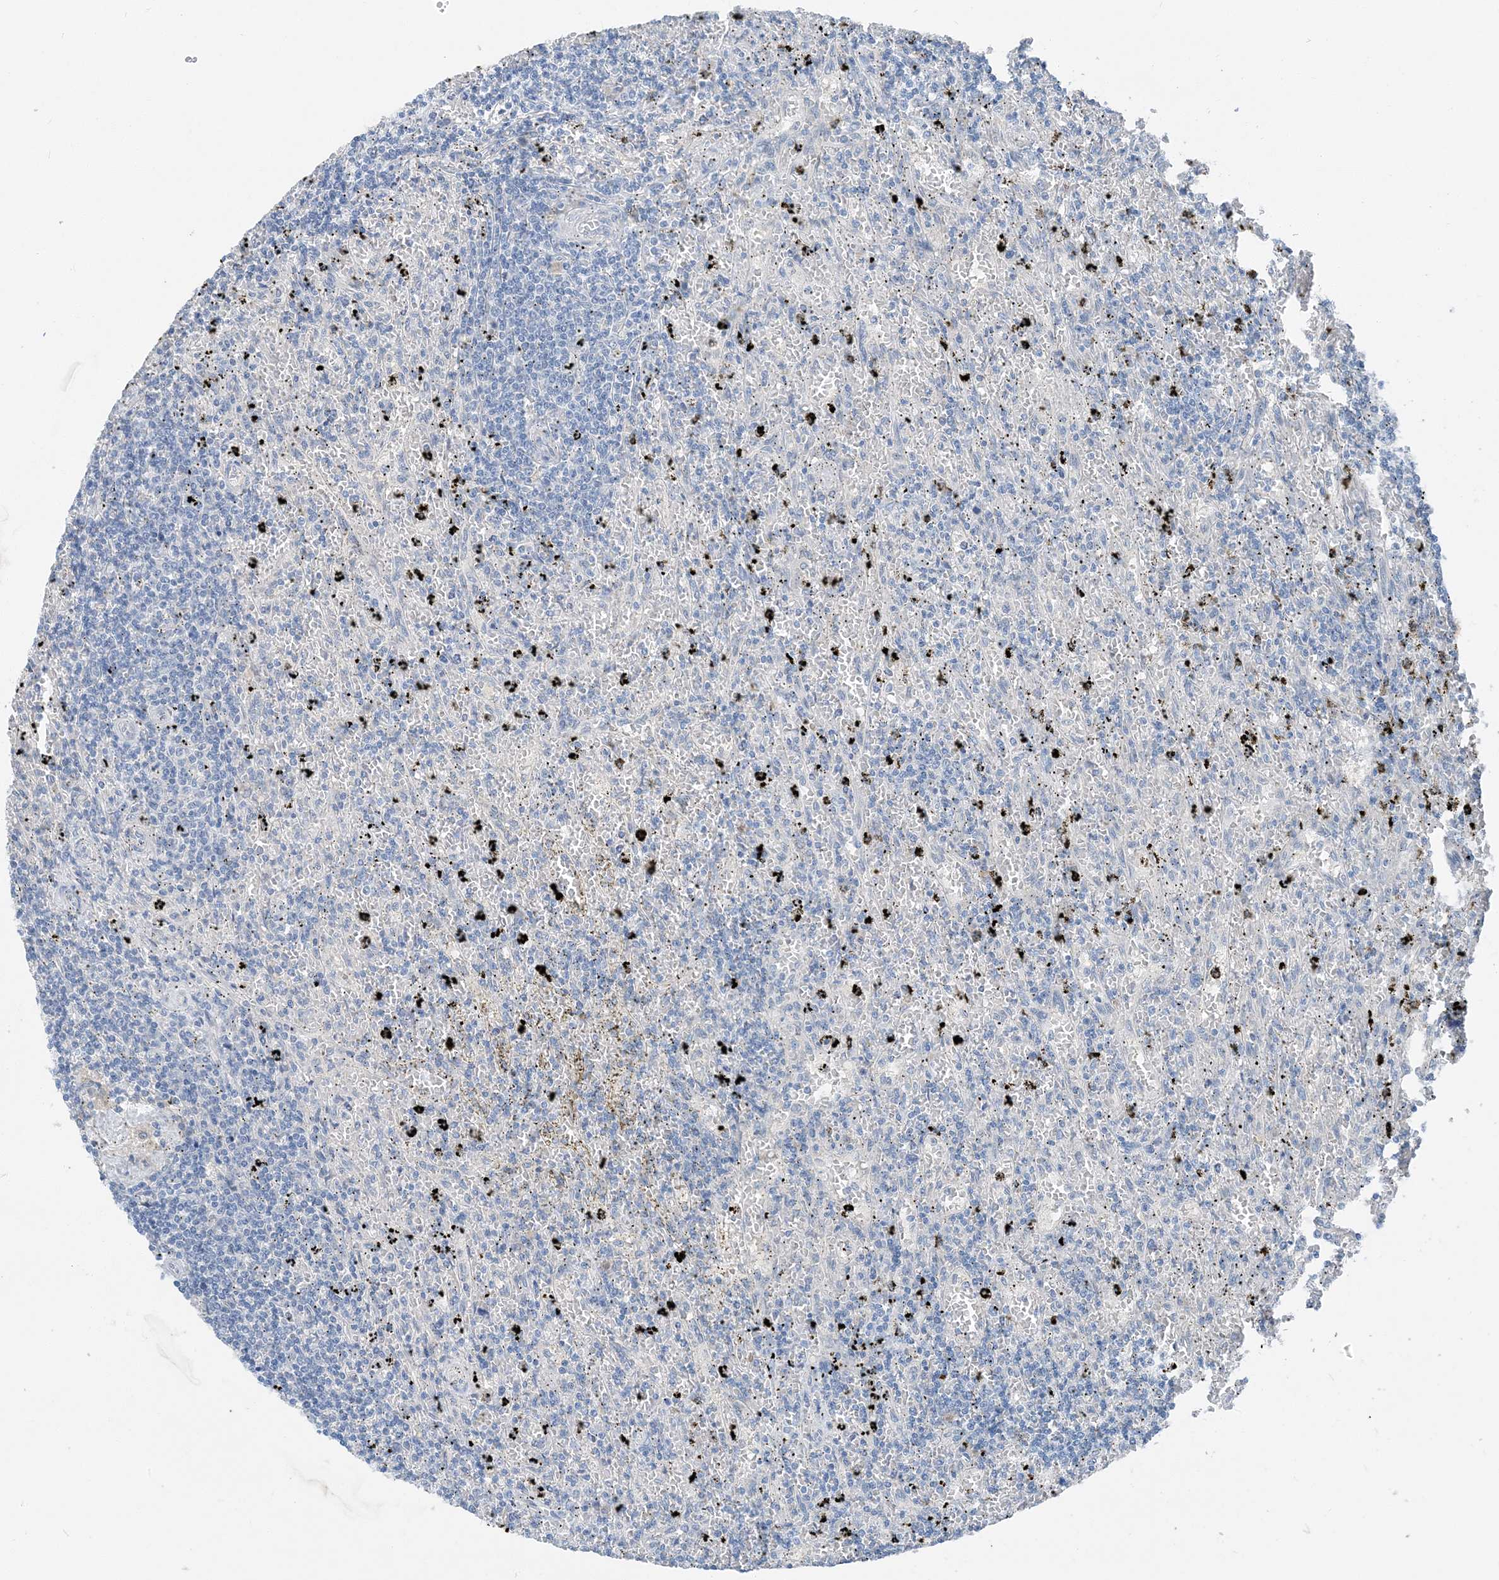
{"staining": {"intensity": "negative", "quantity": "none", "location": "none"}, "tissue": "lymphoma", "cell_type": "Tumor cells", "image_type": "cancer", "snomed": [{"axis": "morphology", "description": "Malignant lymphoma, non-Hodgkin's type, Low grade"}, {"axis": "topography", "description": "Spleen"}], "caption": "The IHC micrograph has no significant positivity in tumor cells of low-grade malignant lymphoma, non-Hodgkin's type tissue.", "gene": "NCOA7", "patient": {"sex": "male", "age": 76}}